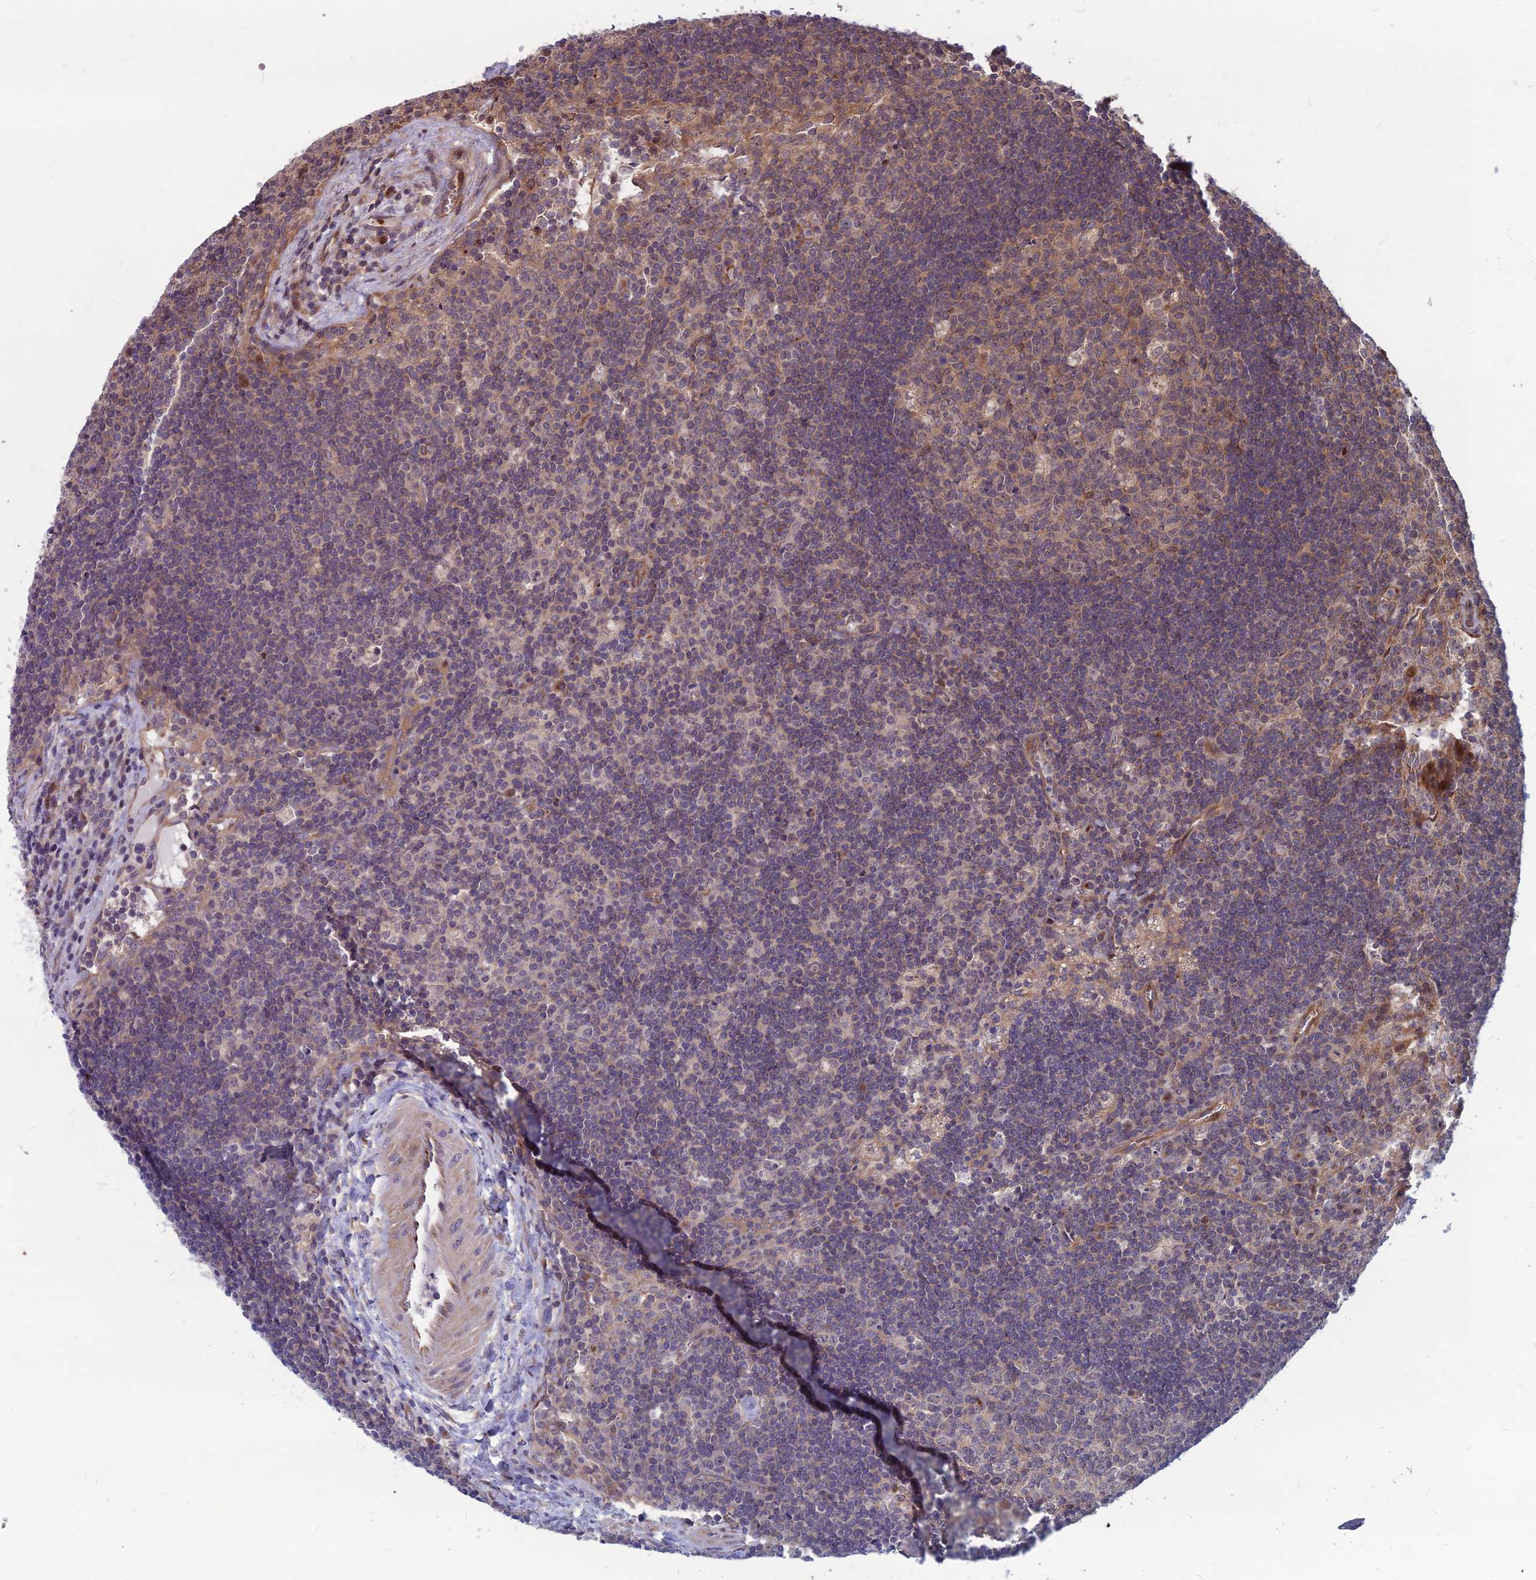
{"staining": {"intensity": "moderate", "quantity": "25%-75%", "location": "cytoplasmic/membranous"}, "tissue": "lymph node", "cell_type": "Germinal center cells", "image_type": "normal", "snomed": [{"axis": "morphology", "description": "Normal tissue, NOS"}, {"axis": "topography", "description": "Lymph node"}], "caption": "This image demonstrates immunohistochemistry staining of unremarkable human lymph node, with medium moderate cytoplasmic/membranous expression in about 25%-75% of germinal center cells.", "gene": "MFSD8", "patient": {"sex": "male", "age": 58}}